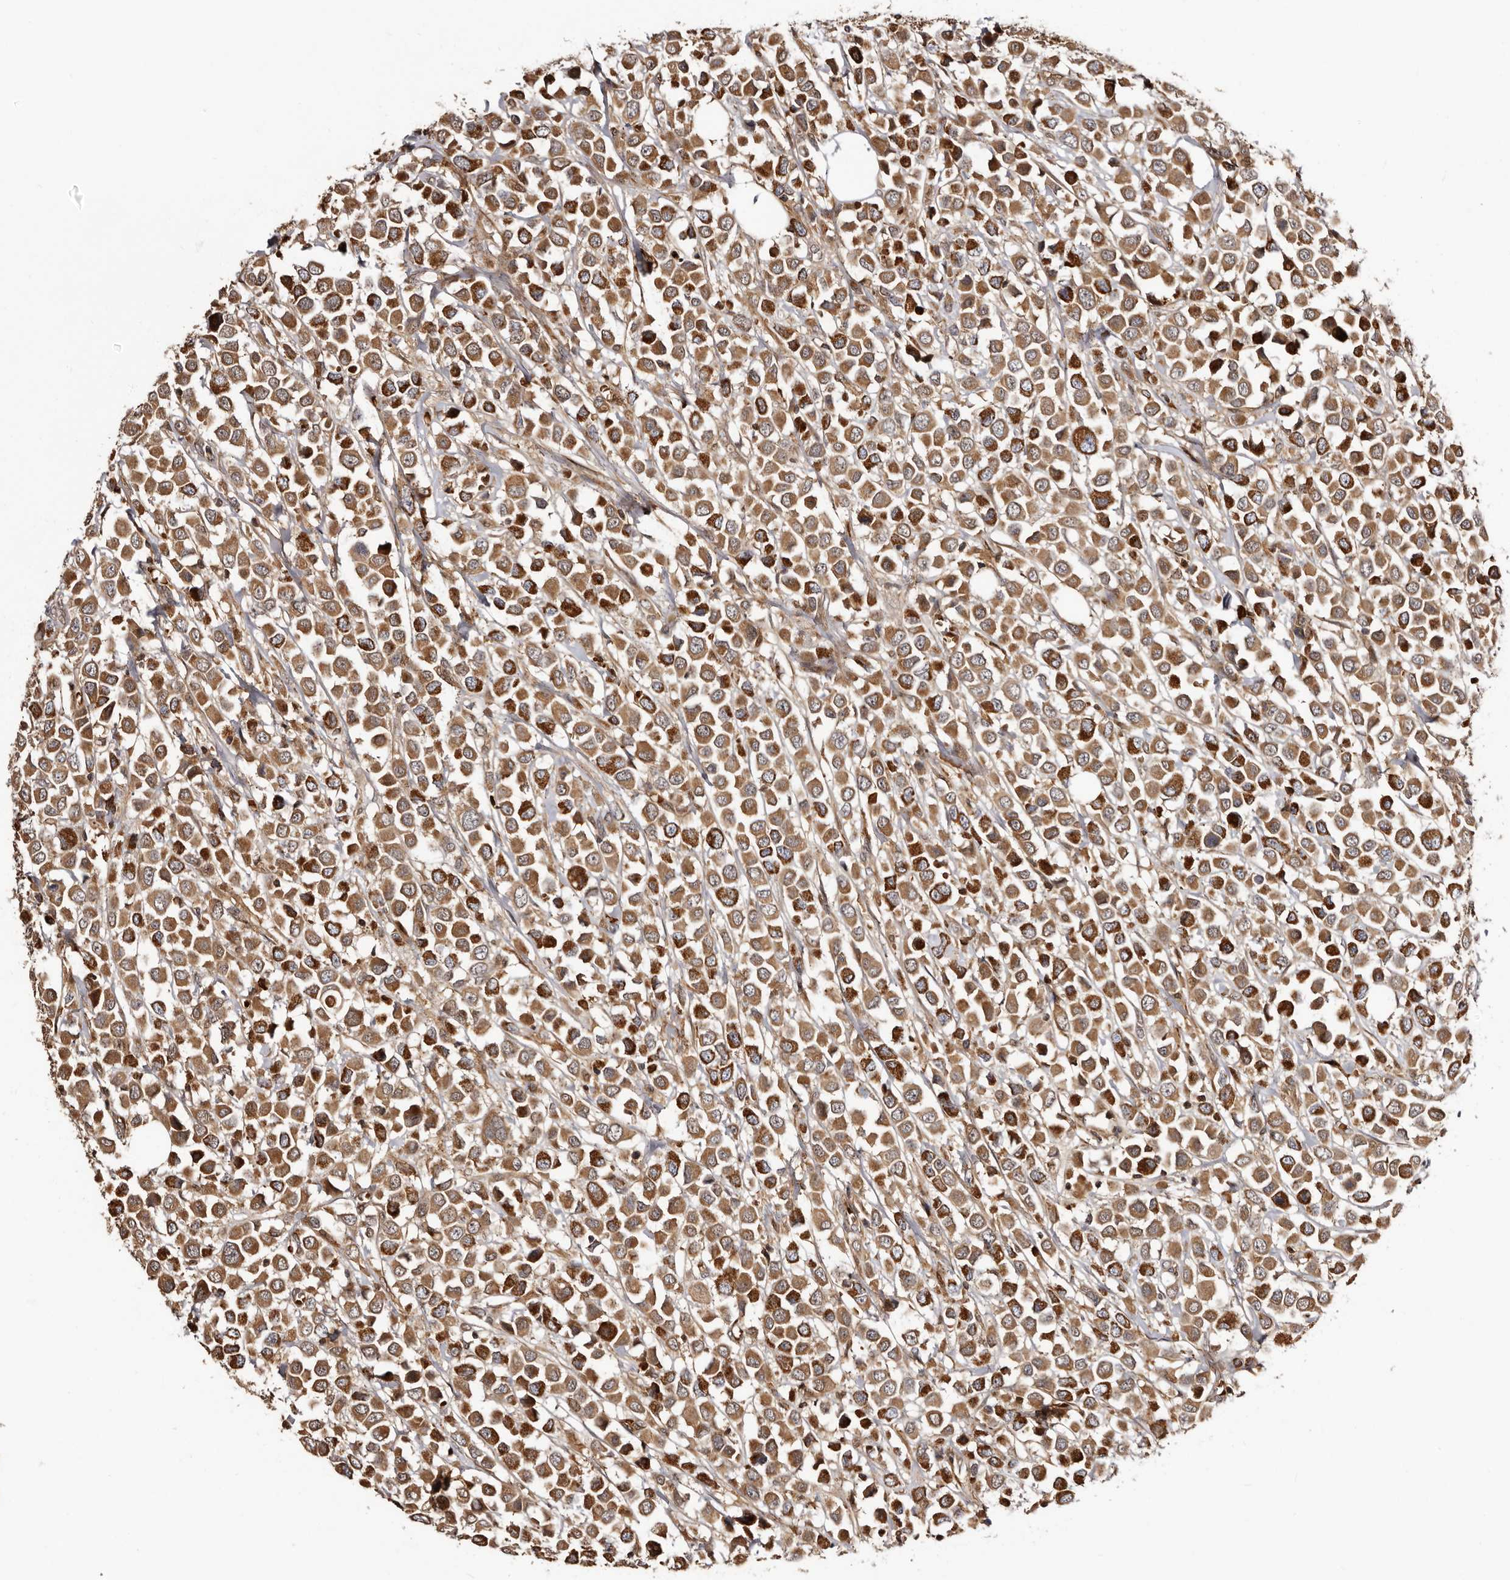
{"staining": {"intensity": "strong", "quantity": ">75%", "location": "cytoplasmic/membranous"}, "tissue": "breast cancer", "cell_type": "Tumor cells", "image_type": "cancer", "snomed": [{"axis": "morphology", "description": "Duct carcinoma"}, {"axis": "topography", "description": "Breast"}], "caption": "Breast cancer stained for a protein (brown) demonstrates strong cytoplasmic/membranous positive staining in about >75% of tumor cells.", "gene": "BAX", "patient": {"sex": "female", "age": 61}}